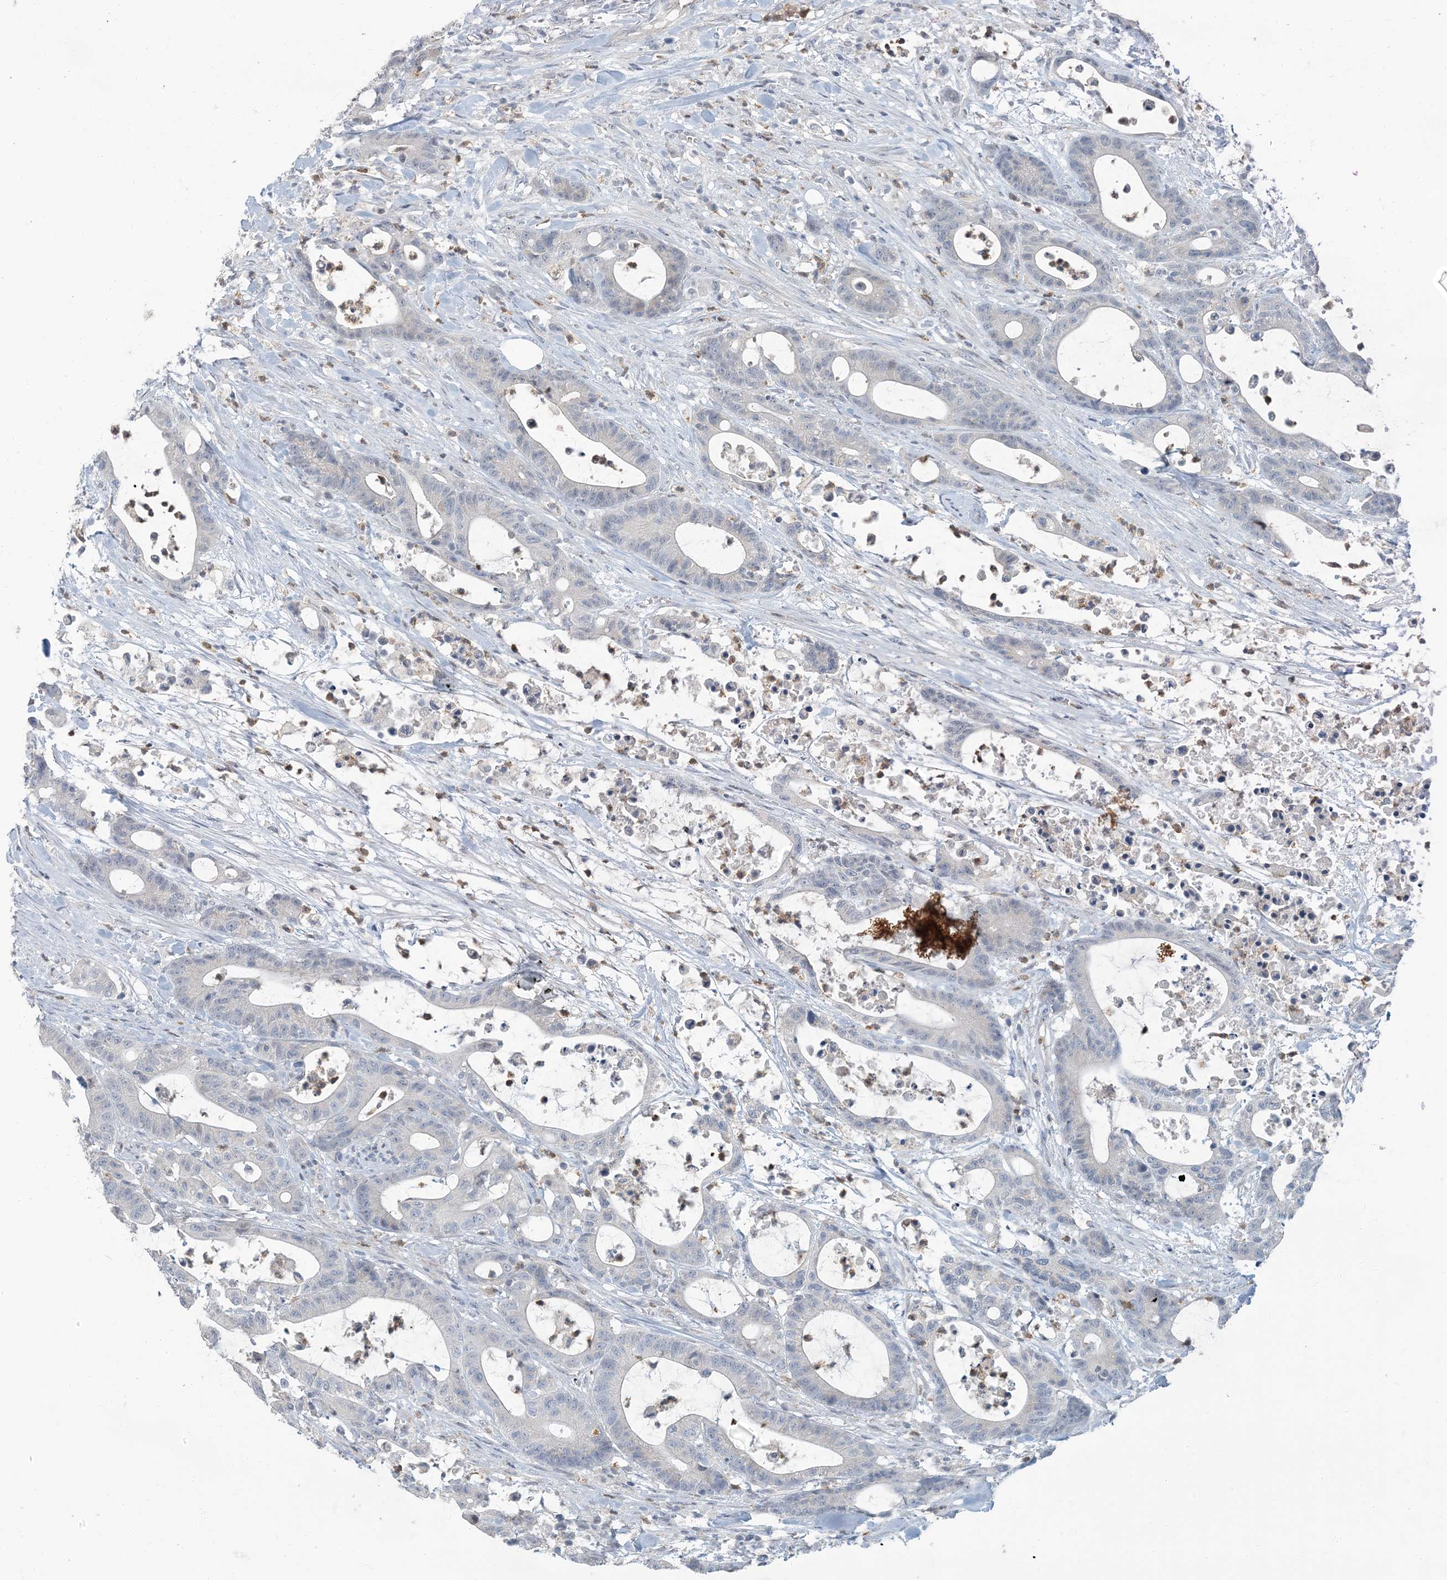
{"staining": {"intensity": "negative", "quantity": "none", "location": "none"}, "tissue": "colorectal cancer", "cell_type": "Tumor cells", "image_type": "cancer", "snomed": [{"axis": "morphology", "description": "Adenocarcinoma, NOS"}, {"axis": "topography", "description": "Colon"}], "caption": "DAB immunohistochemical staining of human colorectal cancer exhibits no significant expression in tumor cells.", "gene": "EPHA4", "patient": {"sex": "female", "age": 84}}